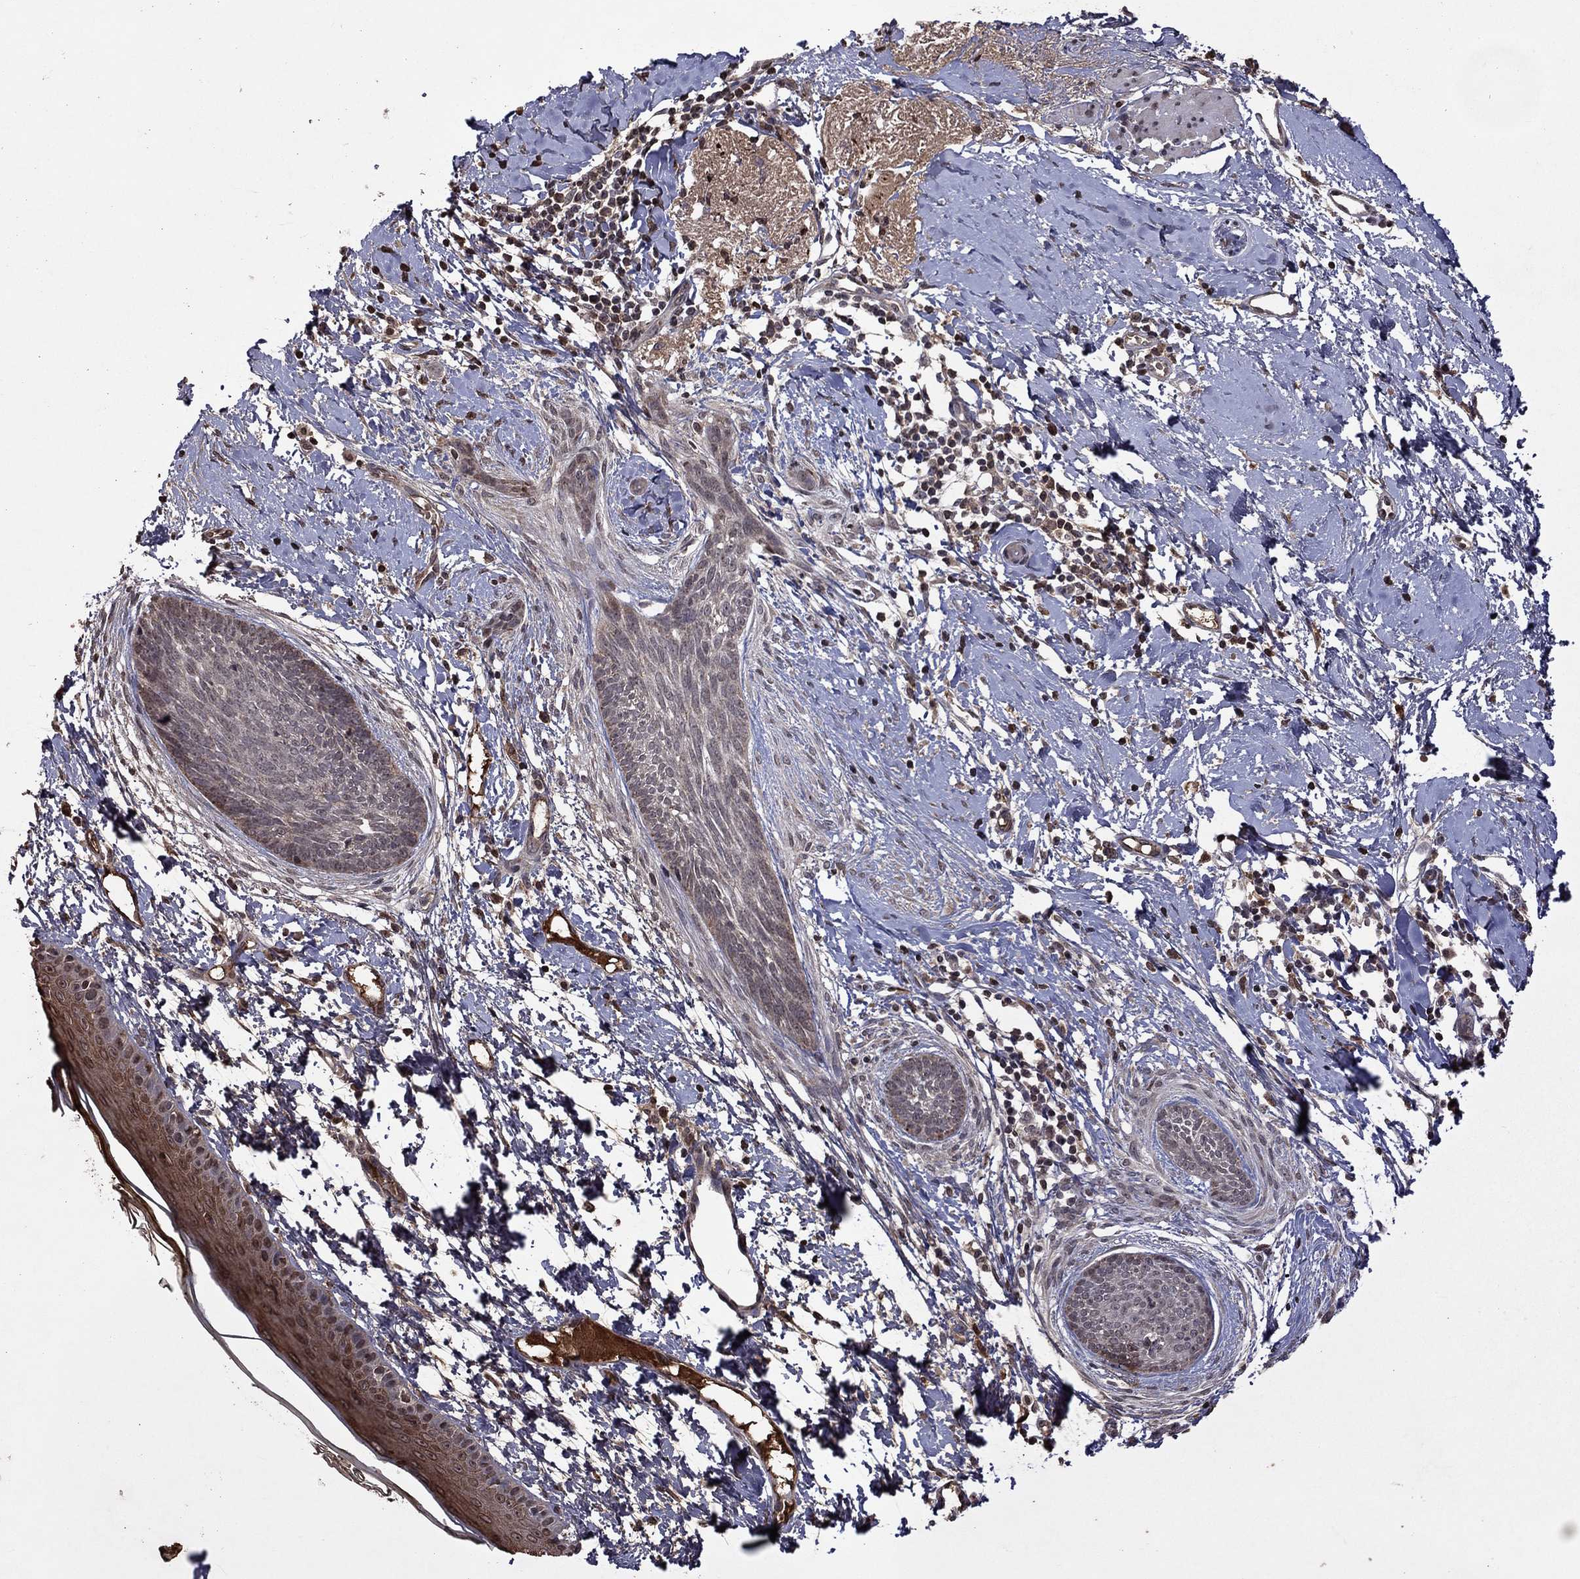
{"staining": {"intensity": "negative", "quantity": "none", "location": "none"}, "tissue": "skin cancer", "cell_type": "Tumor cells", "image_type": "cancer", "snomed": [{"axis": "morphology", "description": "Basal cell carcinoma"}, {"axis": "topography", "description": "Skin"}], "caption": "The micrograph reveals no significant staining in tumor cells of skin cancer (basal cell carcinoma).", "gene": "NLGN1", "patient": {"sex": "female", "age": 65}}